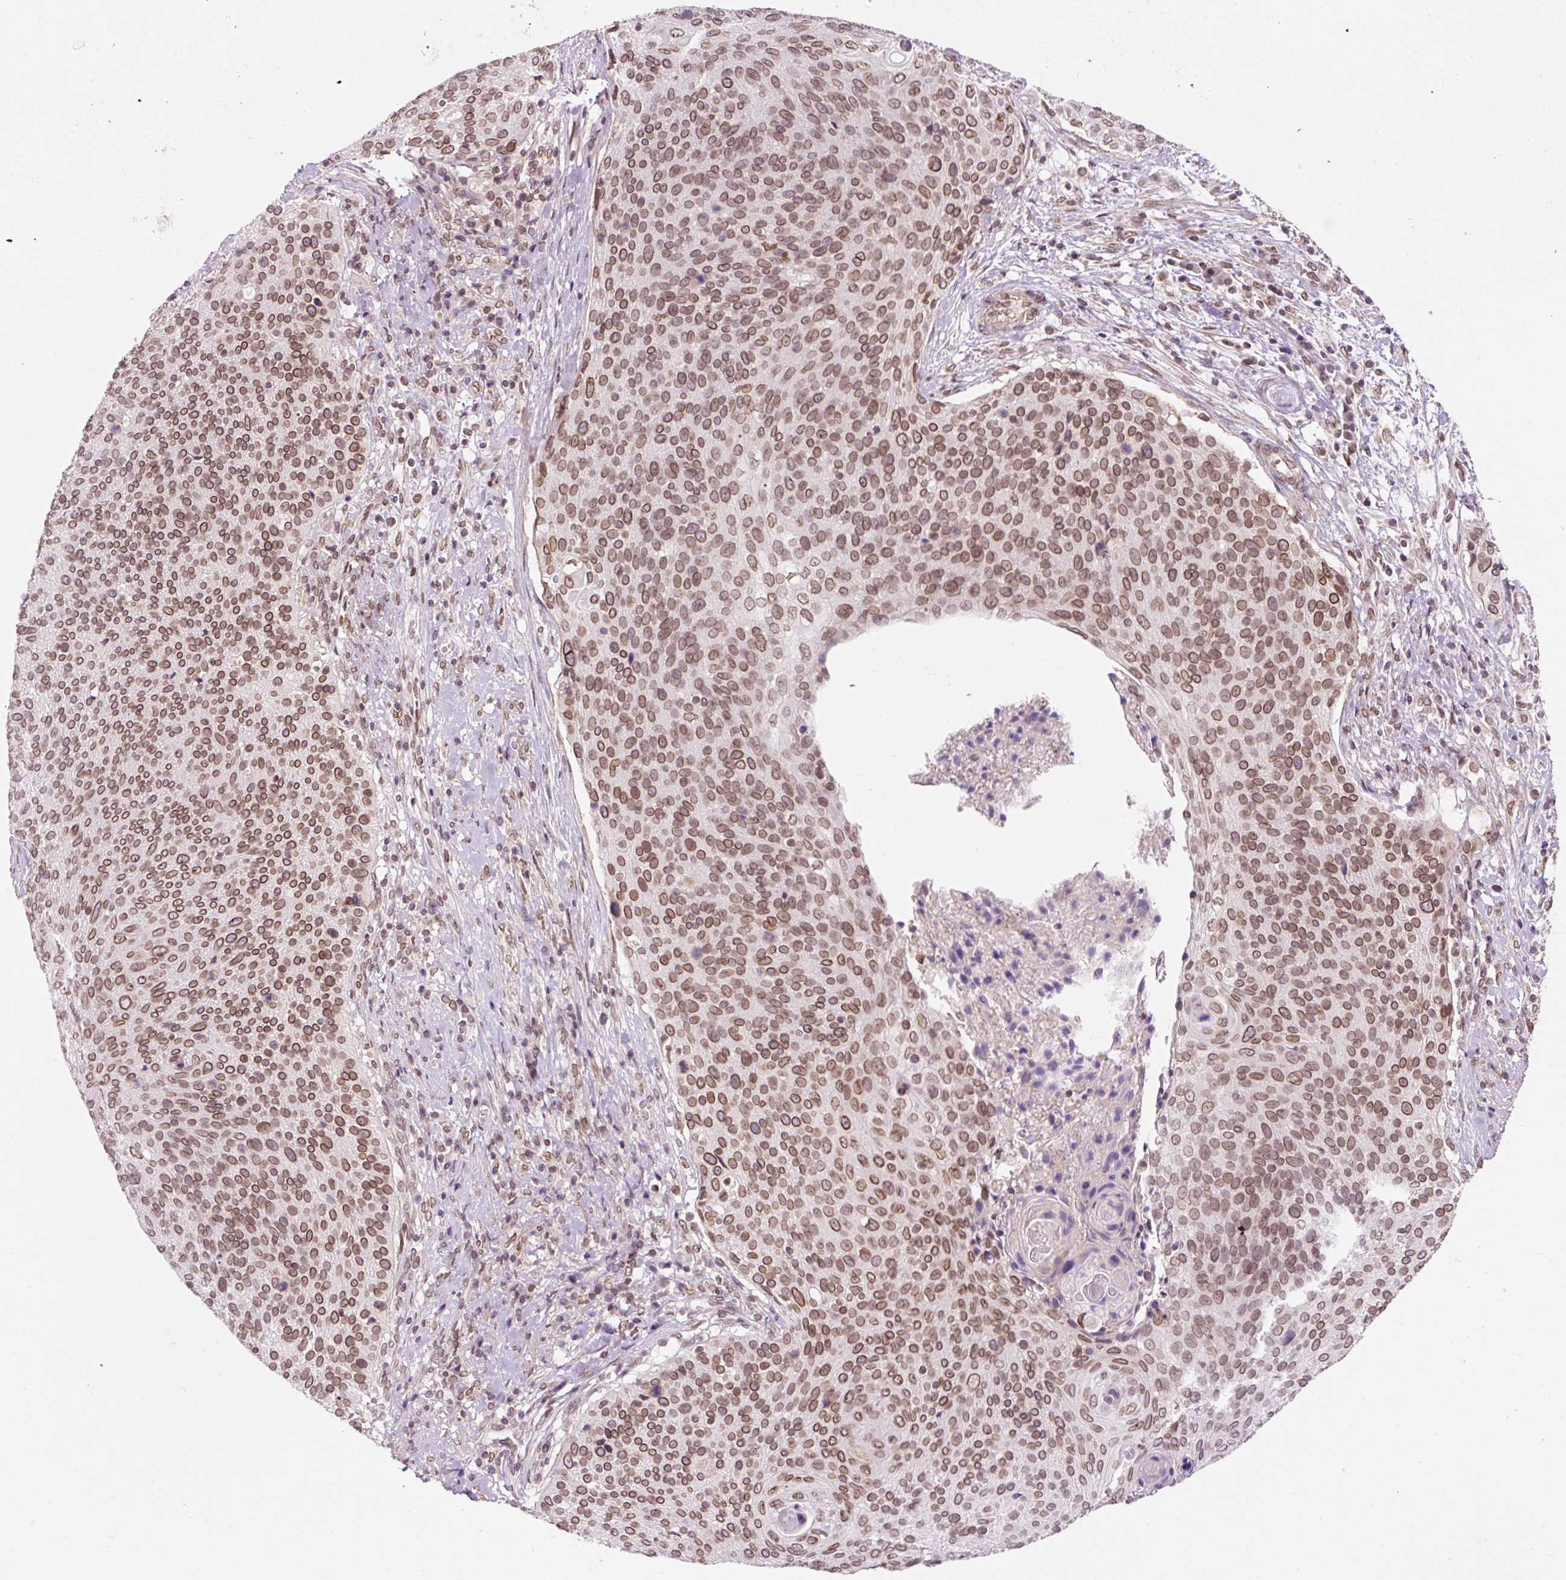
{"staining": {"intensity": "moderate", "quantity": ">75%", "location": "cytoplasmic/membranous,nuclear"}, "tissue": "cervical cancer", "cell_type": "Tumor cells", "image_type": "cancer", "snomed": [{"axis": "morphology", "description": "Squamous cell carcinoma, NOS"}, {"axis": "topography", "description": "Cervix"}], "caption": "Tumor cells display medium levels of moderate cytoplasmic/membranous and nuclear positivity in approximately >75% of cells in human cervical squamous cell carcinoma.", "gene": "ZNF610", "patient": {"sex": "female", "age": 31}}